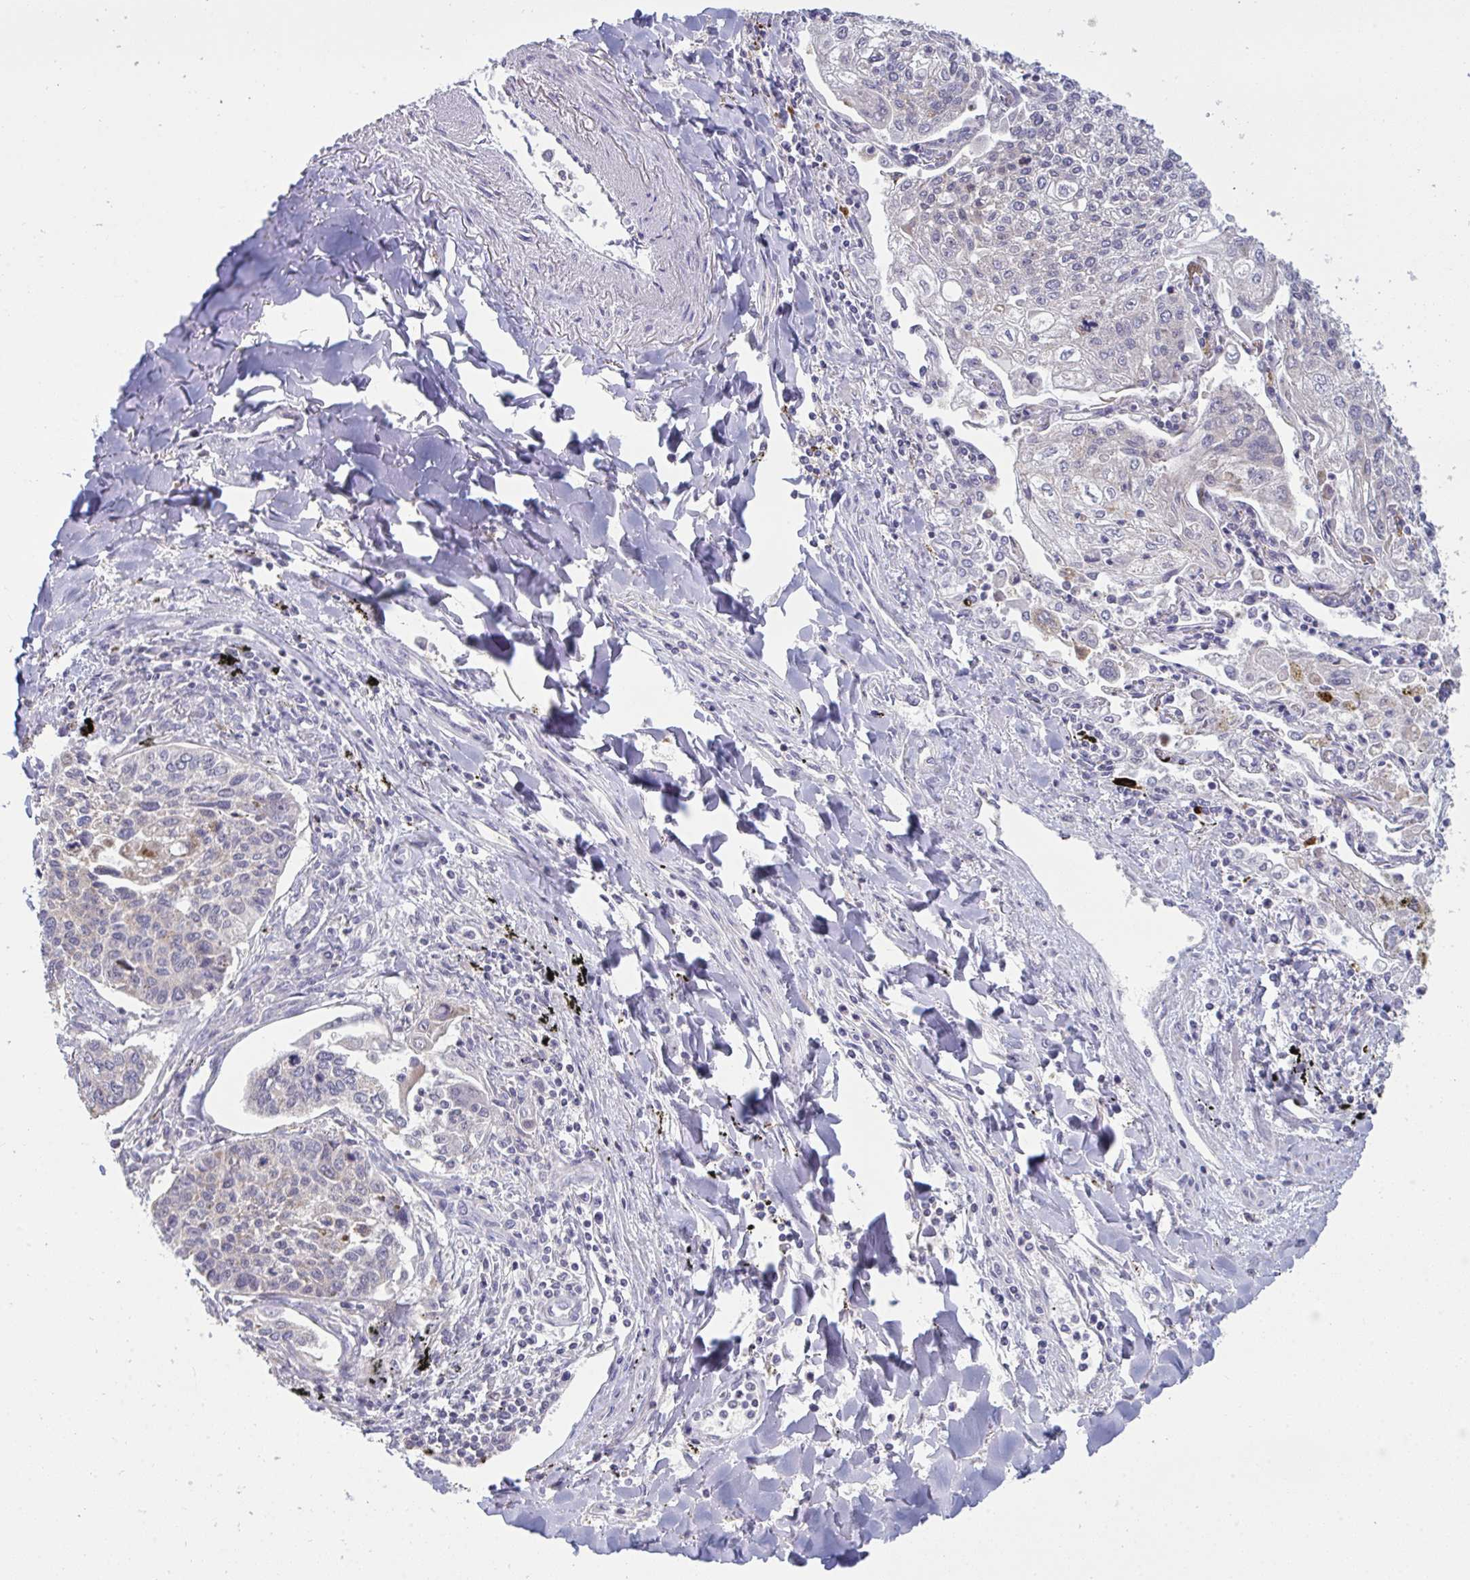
{"staining": {"intensity": "moderate", "quantity": "<25%", "location": "cytoplasmic/membranous"}, "tissue": "lung cancer", "cell_type": "Tumor cells", "image_type": "cancer", "snomed": [{"axis": "morphology", "description": "Squamous cell carcinoma, NOS"}, {"axis": "topography", "description": "Lung"}], "caption": "Protein positivity by IHC displays moderate cytoplasmic/membranous positivity in approximately <25% of tumor cells in lung cancer.", "gene": "MICOS10", "patient": {"sex": "male", "age": 74}}